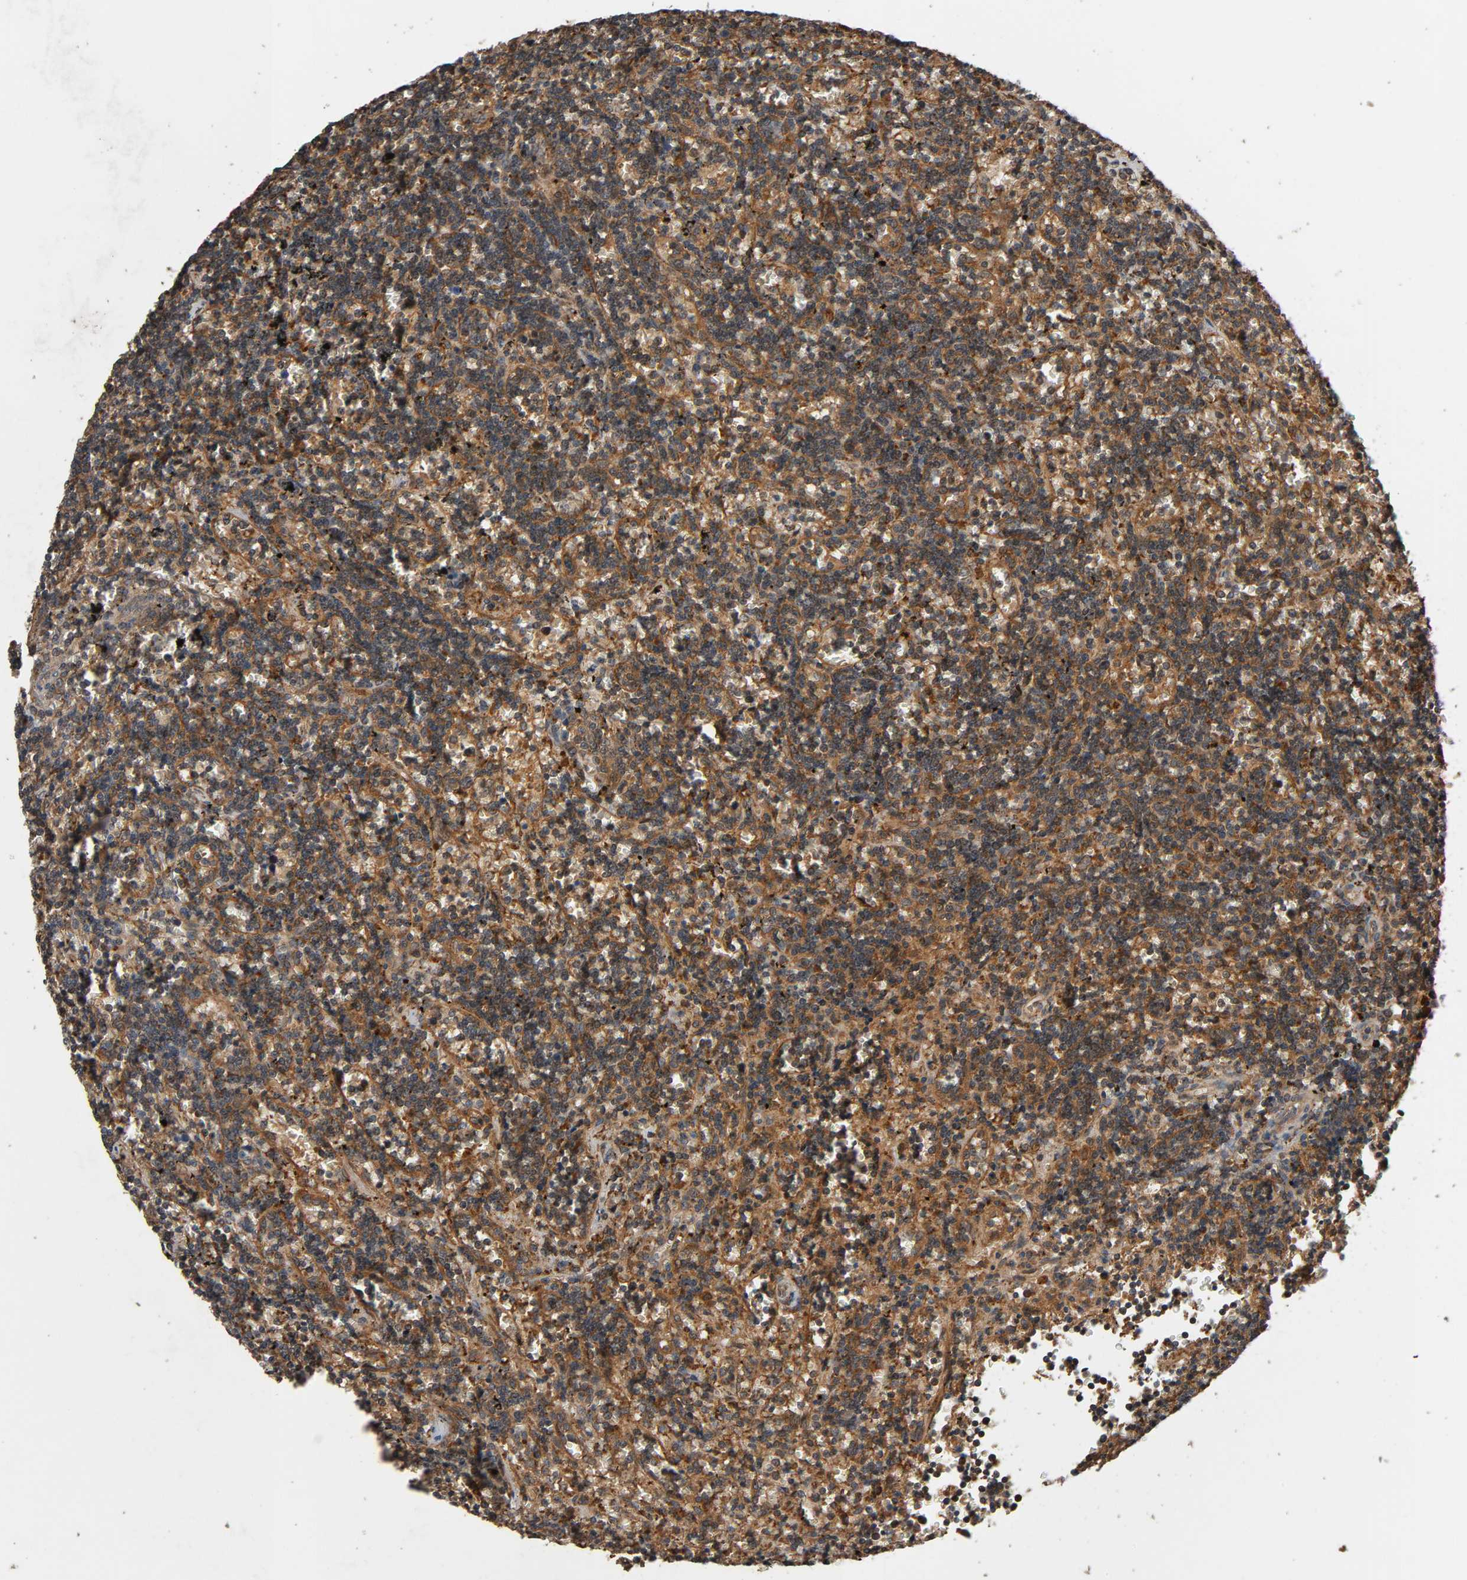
{"staining": {"intensity": "moderate", "quantity": ">75%", "location": "cytoplasmic/membranous"}, "tissue": "lymphoma", "cell_type": "Tumor cells", "image_type": "cancer", "snomed": [{"axis": "morphology", "description": "Malignant lymphoma, non-Hodgkin's type, Low grade"}, {"axis": "topography", "description": "Spleen"}], "caption": "DAB (3,3'-diaminobenzidine) immunohistochemical staining of human lymphoma reveals moderate cytoplasmic/membranous protein expression in approximately >75% of tumor cells. The staining was performed using DAB (3,3'-diaminobenzidine) to visualize the protein expression in brown, while the nuclei were stained in blue with hematoxylin (Magnification: 20x).", "gene": "MAP3K8", "patient": {"sex": "male", "age": 60}}